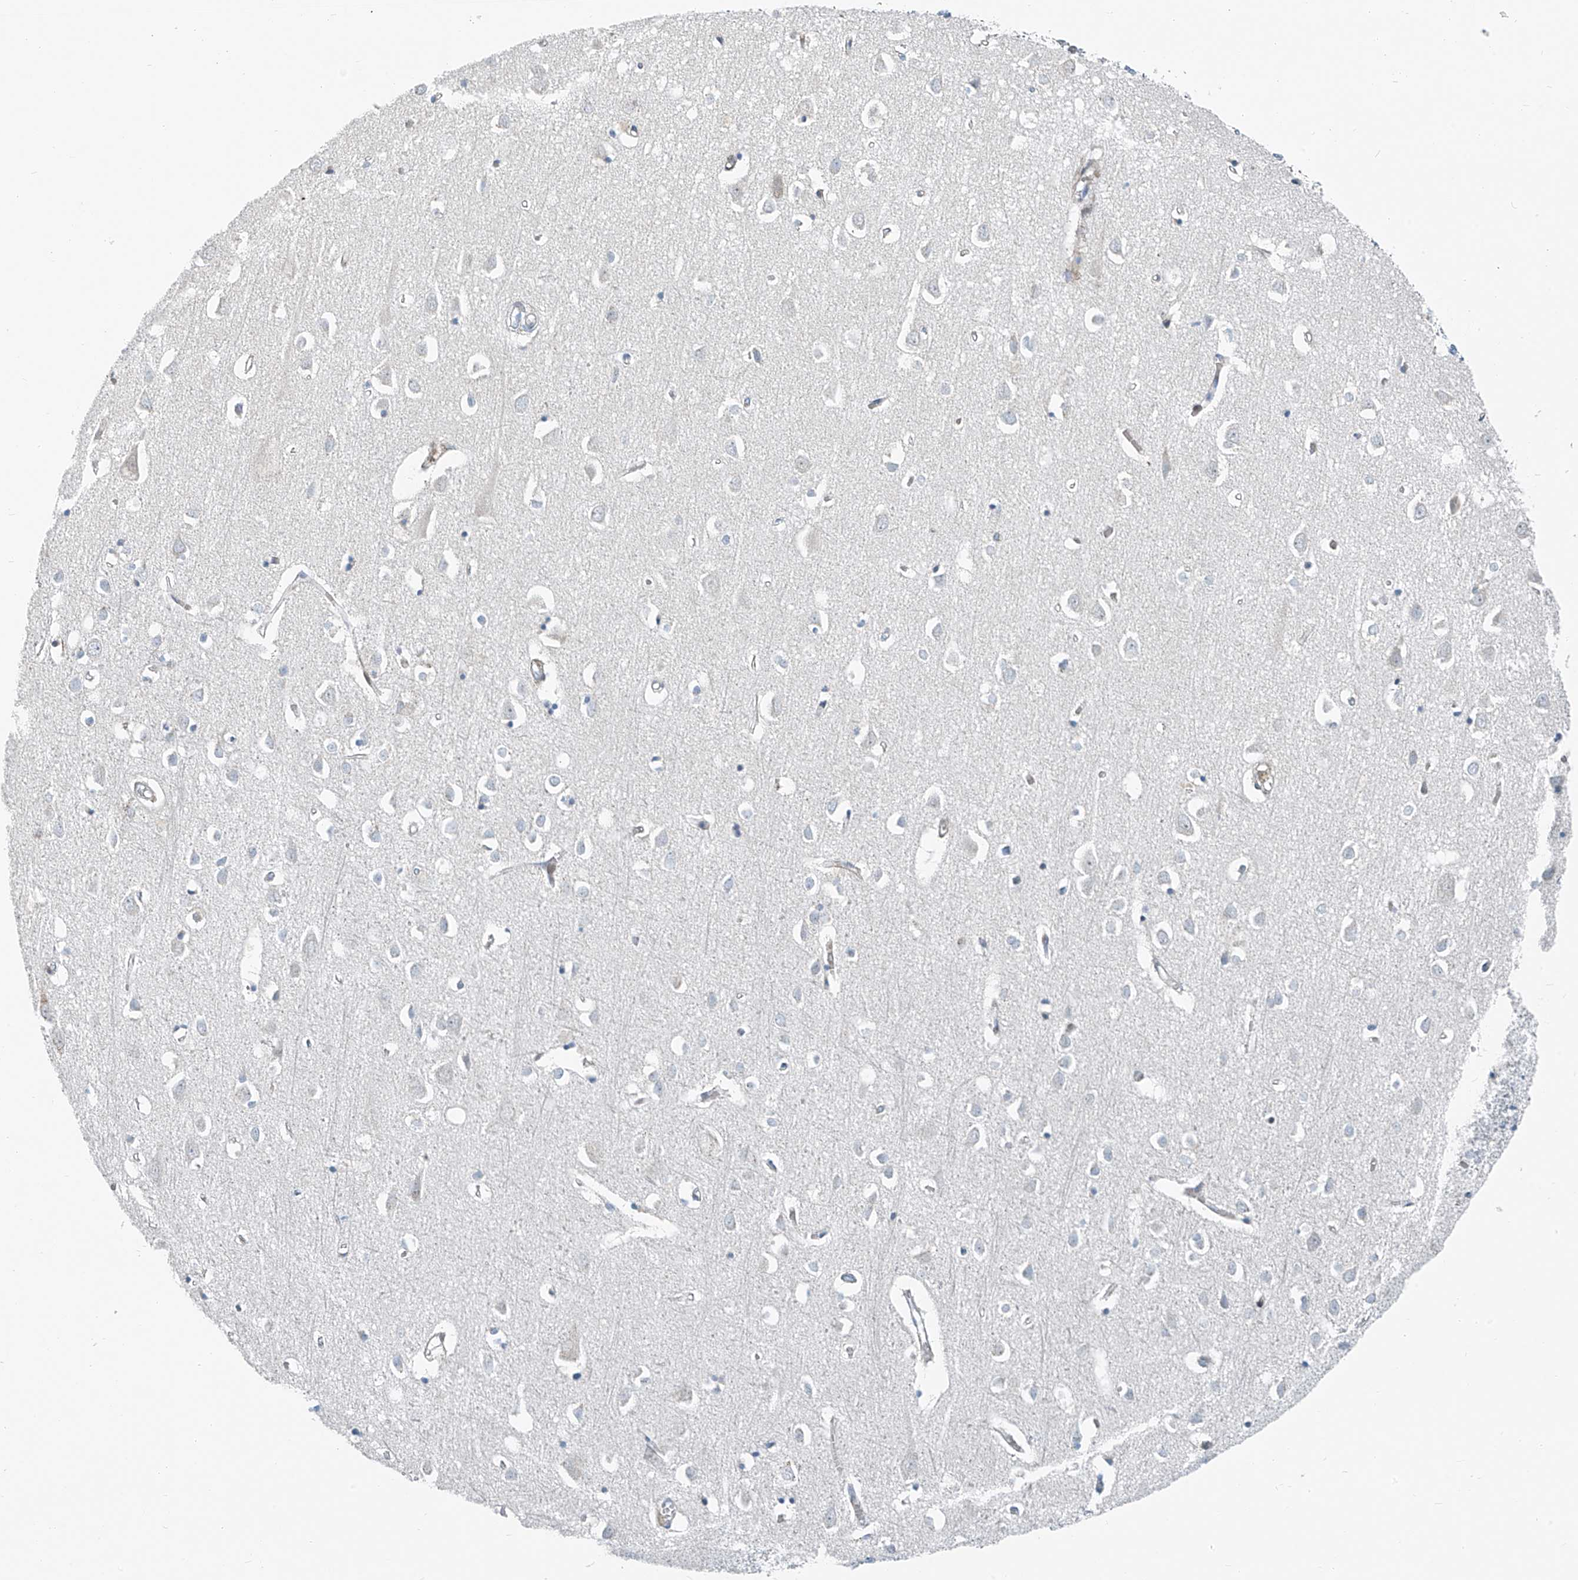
{"staining": {"intensity": "weak", "quantity": ">75%", "location": "cytoplasmic/membranous"}, "tissue": "cerebral cortex", "cell_type": "Endothelial cells", "image_type": "normal", "snomed": [{"axis": "morphology", "description": "Normal tissue, NOS"}, {"axis": "topography", "description": "Cerebral cortex"}], "caption": "Immunohistochemical staining of benign human cerebral cortex reveals weak cytoplasmic/membranous protein positivity in approximately >75% of endothelial cells. (brown staining indicates protein expression, while blue staining denotes nuclei).", "gene": "HIC2", "patient": {"sex": "female", "age": 64}}